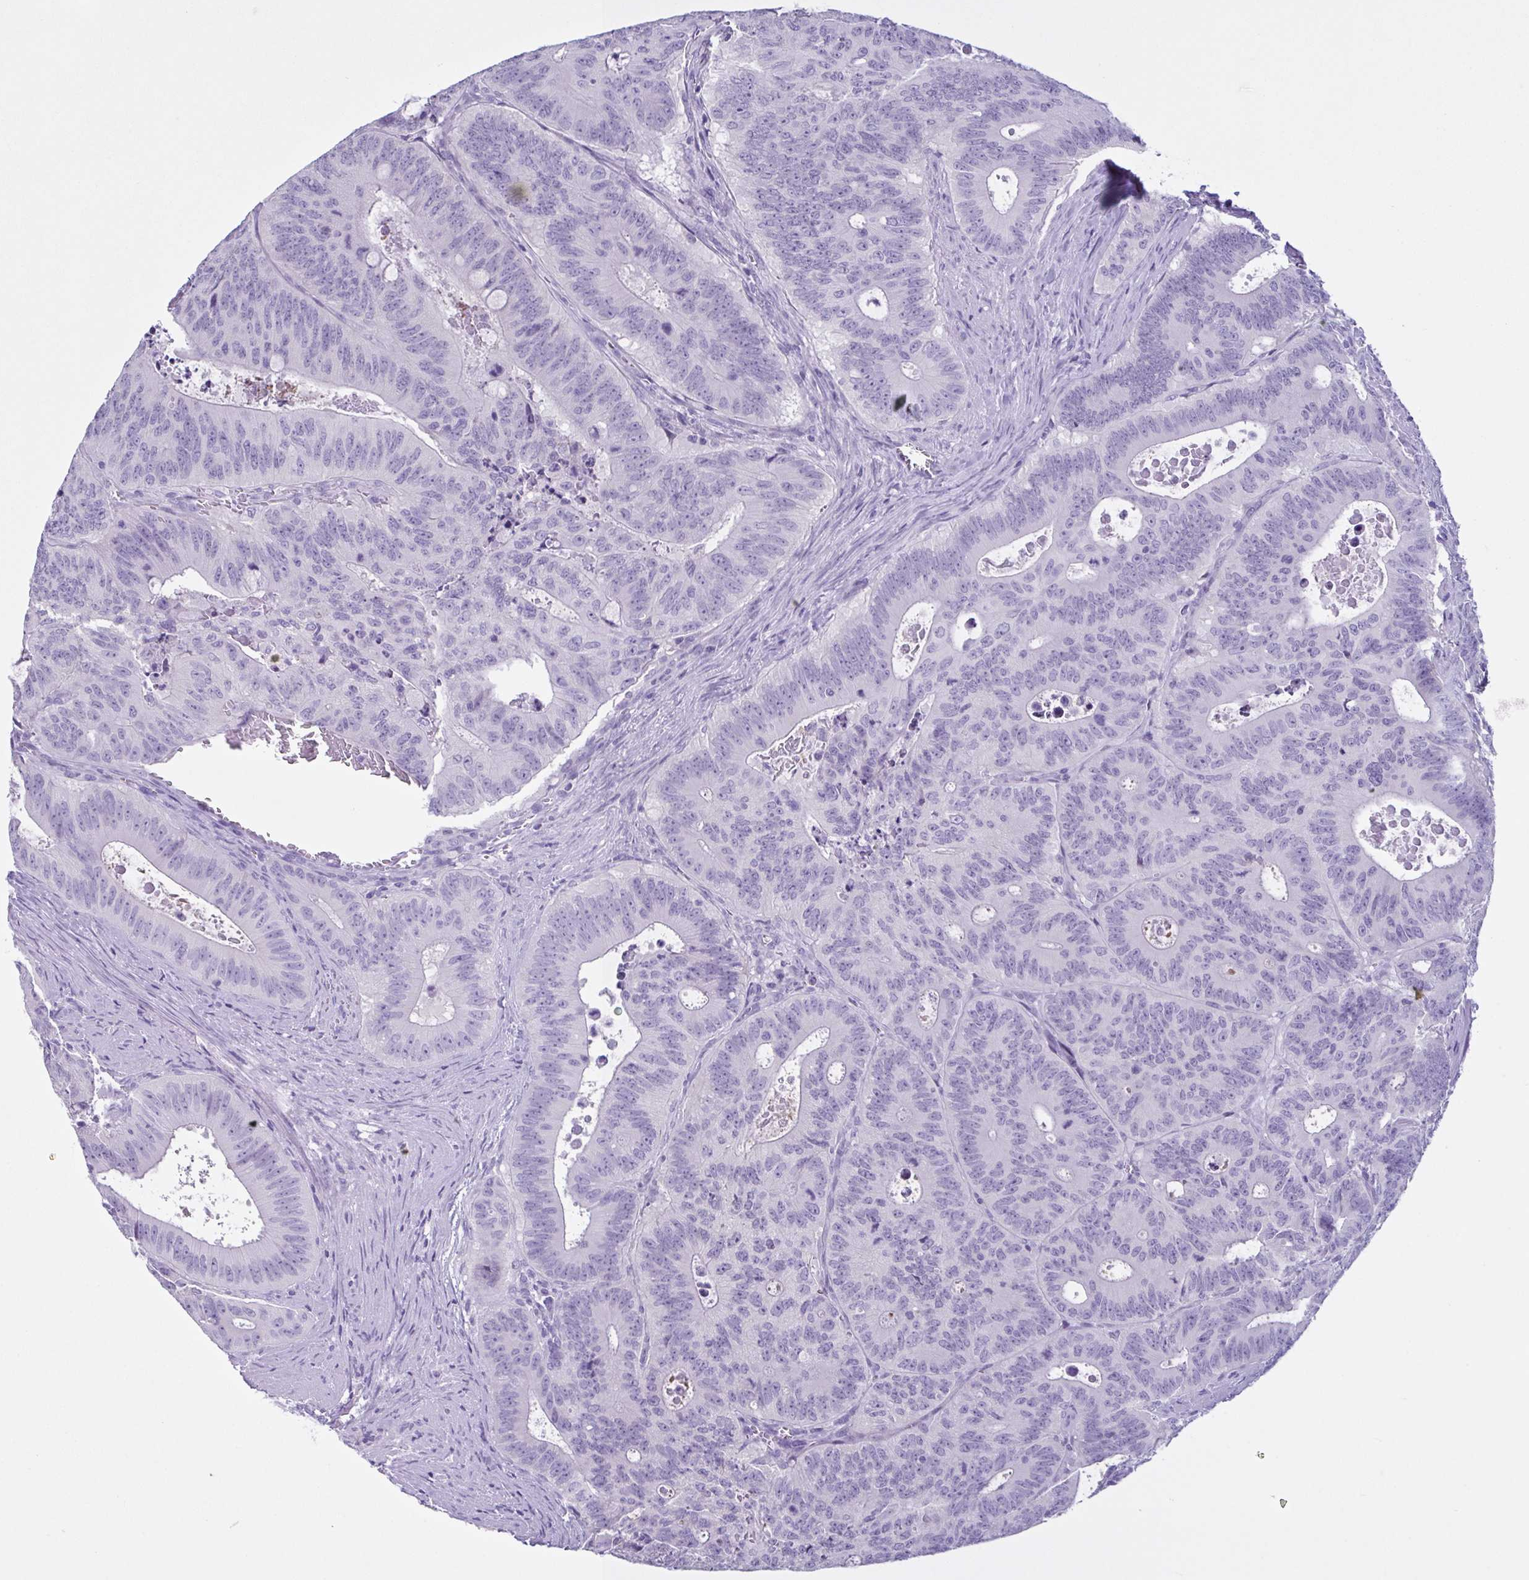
{"staining": {"intensity": "negative", "quantity": "none", "location": "none"}, "tissue": "colorectal cancer", "cell_type": "Tumor cells", "image_type": "cancer", "snomed": [{"axis": "morphology", "description": "Adenocarcinoma, NOS"}, {"axis": "topography", "description": "Colon"}], "caption": "Tumor cells show no significant positivity in adenocarcinoma (colorectal). (Stains: DAB immunohistochemistry (IHC) with hematoxylin counter stain, Microscopy: brightfield microscopy at high magnification).", "gene": "INAFM1", "patient": {"sex": "male", "age": 62}}